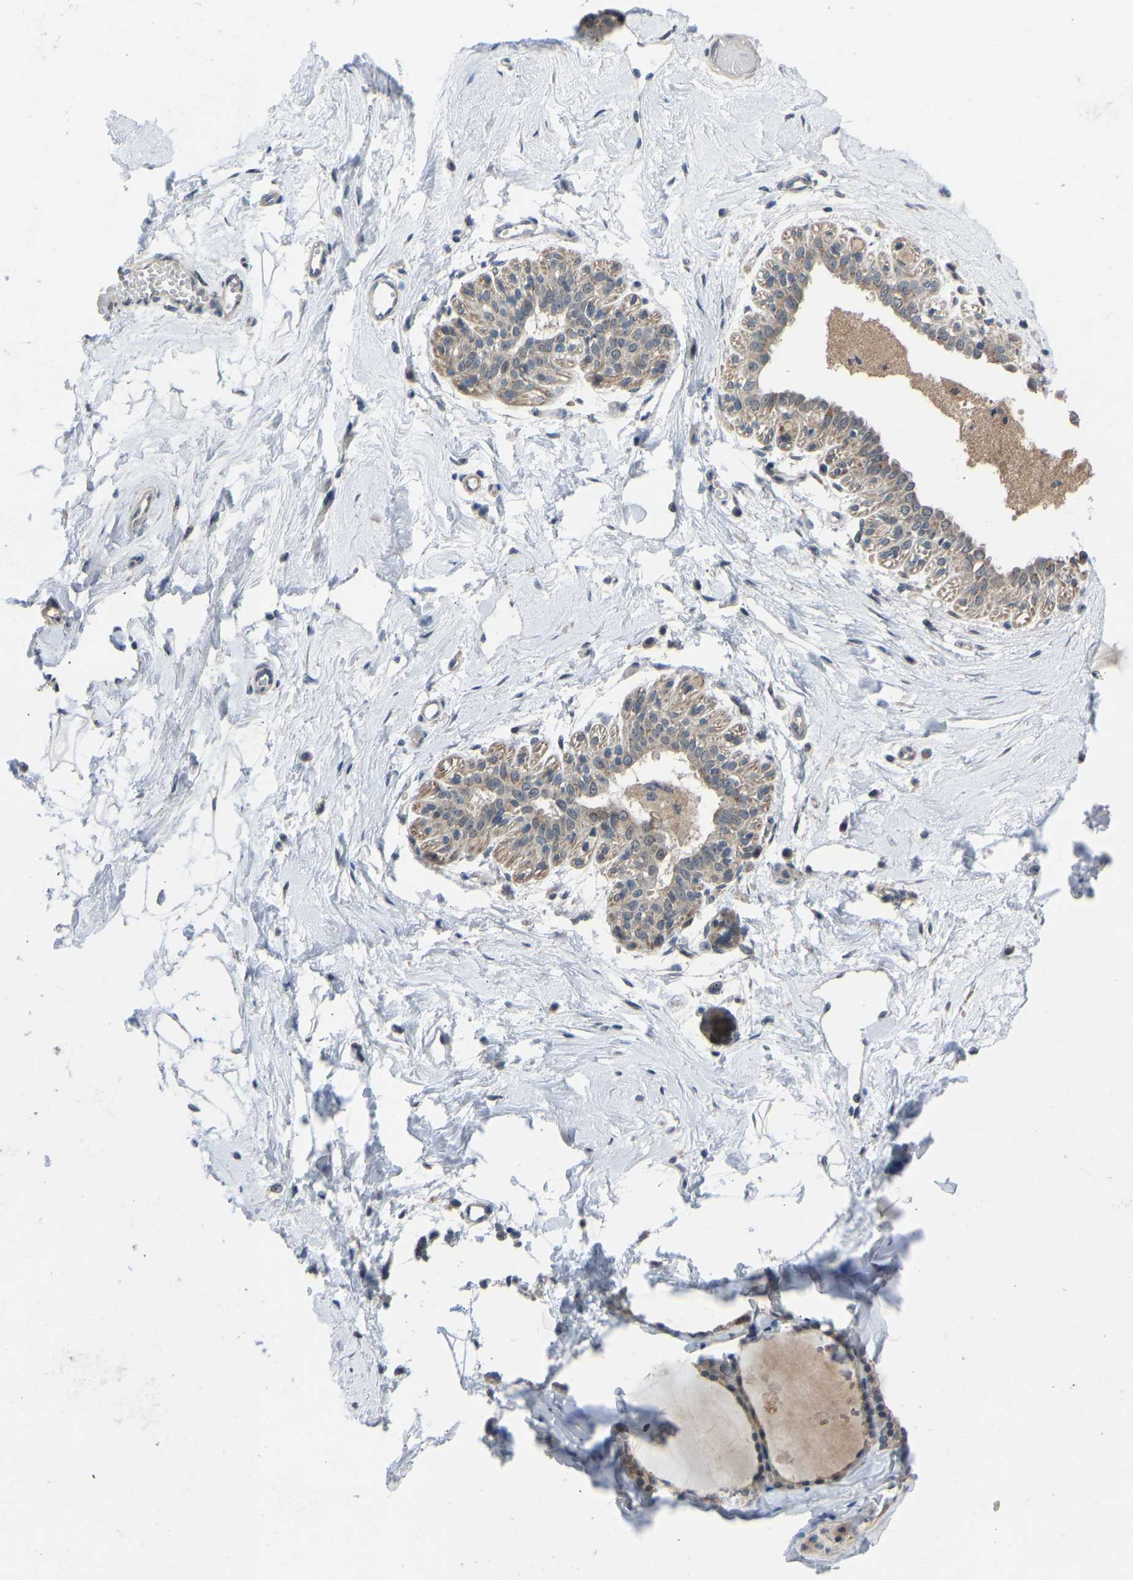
{"staining": {"intensity": "weak", "quantity": ">75%", "location": "cytoplasmic/membranous"}, "tissue": "breast", "cell_type": "Glandular cells", "image_type": "normal", "snomed": [{"axis": "morphology", "description": "Normal tissue, NOS"}, {"axis": "topography", "description": "Breast"}], "caption": "Protein staining of benign breast demonstrates weak cytoplasmic/membranous expression in approximately >75% of glandular cells.", "gene": "CDK2AP1", "patient": {"sex": "female", "age": 45}}